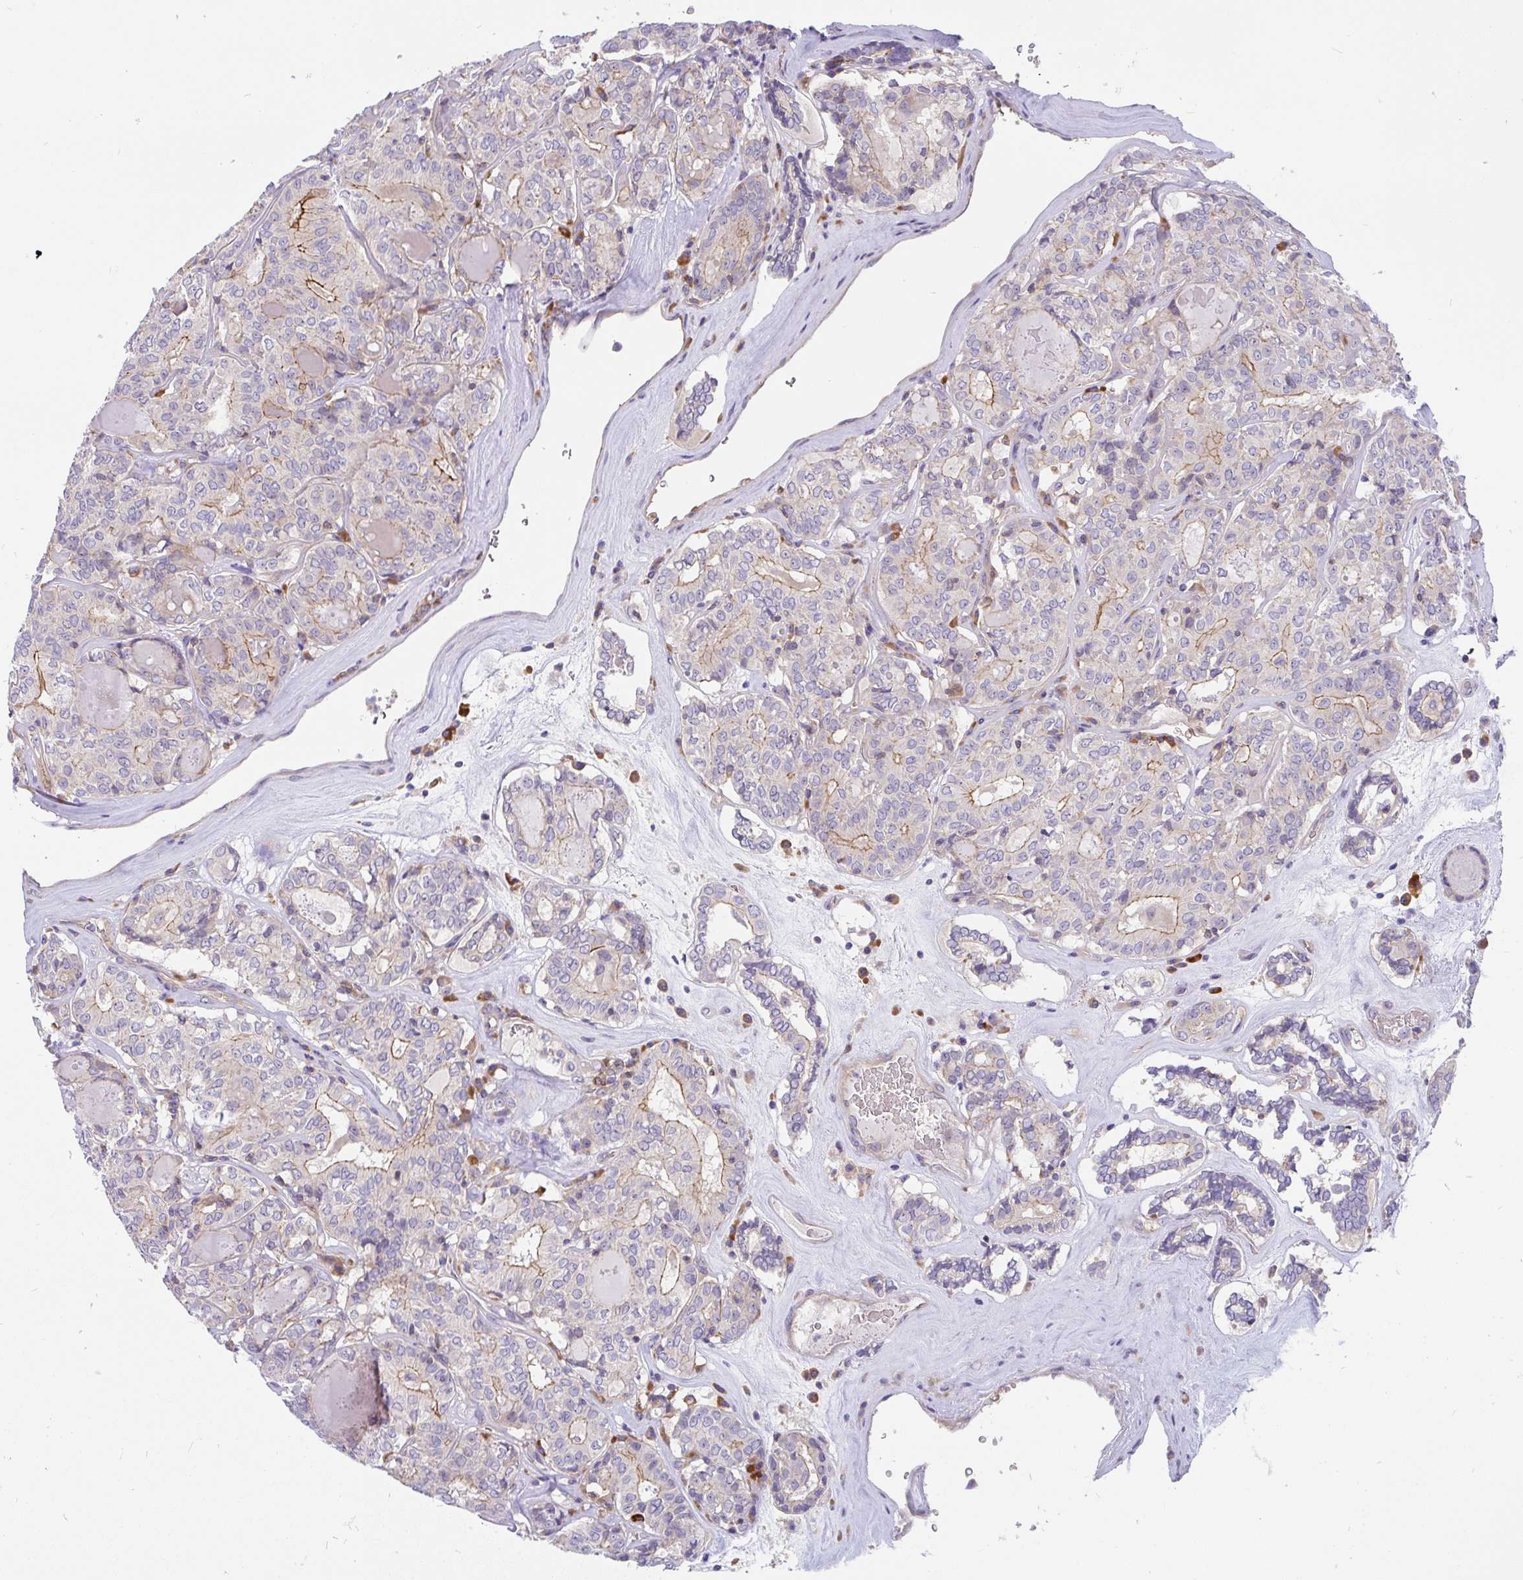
{"staining": {"intensity": "moderate", "quantity": "<25%", "location": "cytoplasmic/membranous"}, "tissue": "thyroid cancer", "cell_type": "Tumor cells", "image_type": "cancer", "snomed": [{"axis": "morphology", "description": "Papillary adenocarcinoma, NOS"}, {"axis": "topography", "description": "Thyroid gland"}], "caption": "Thyroid cancer tissue reveals moderate cytoplasmic/membranous staining in approximately <25% of tumor cells, visualized by immunohistochemistry. Ihc stains the protein in brown and the nuclei are stained blue.", "gene": "LRRC26", "patient": {"sex": "female", "age": 72}}